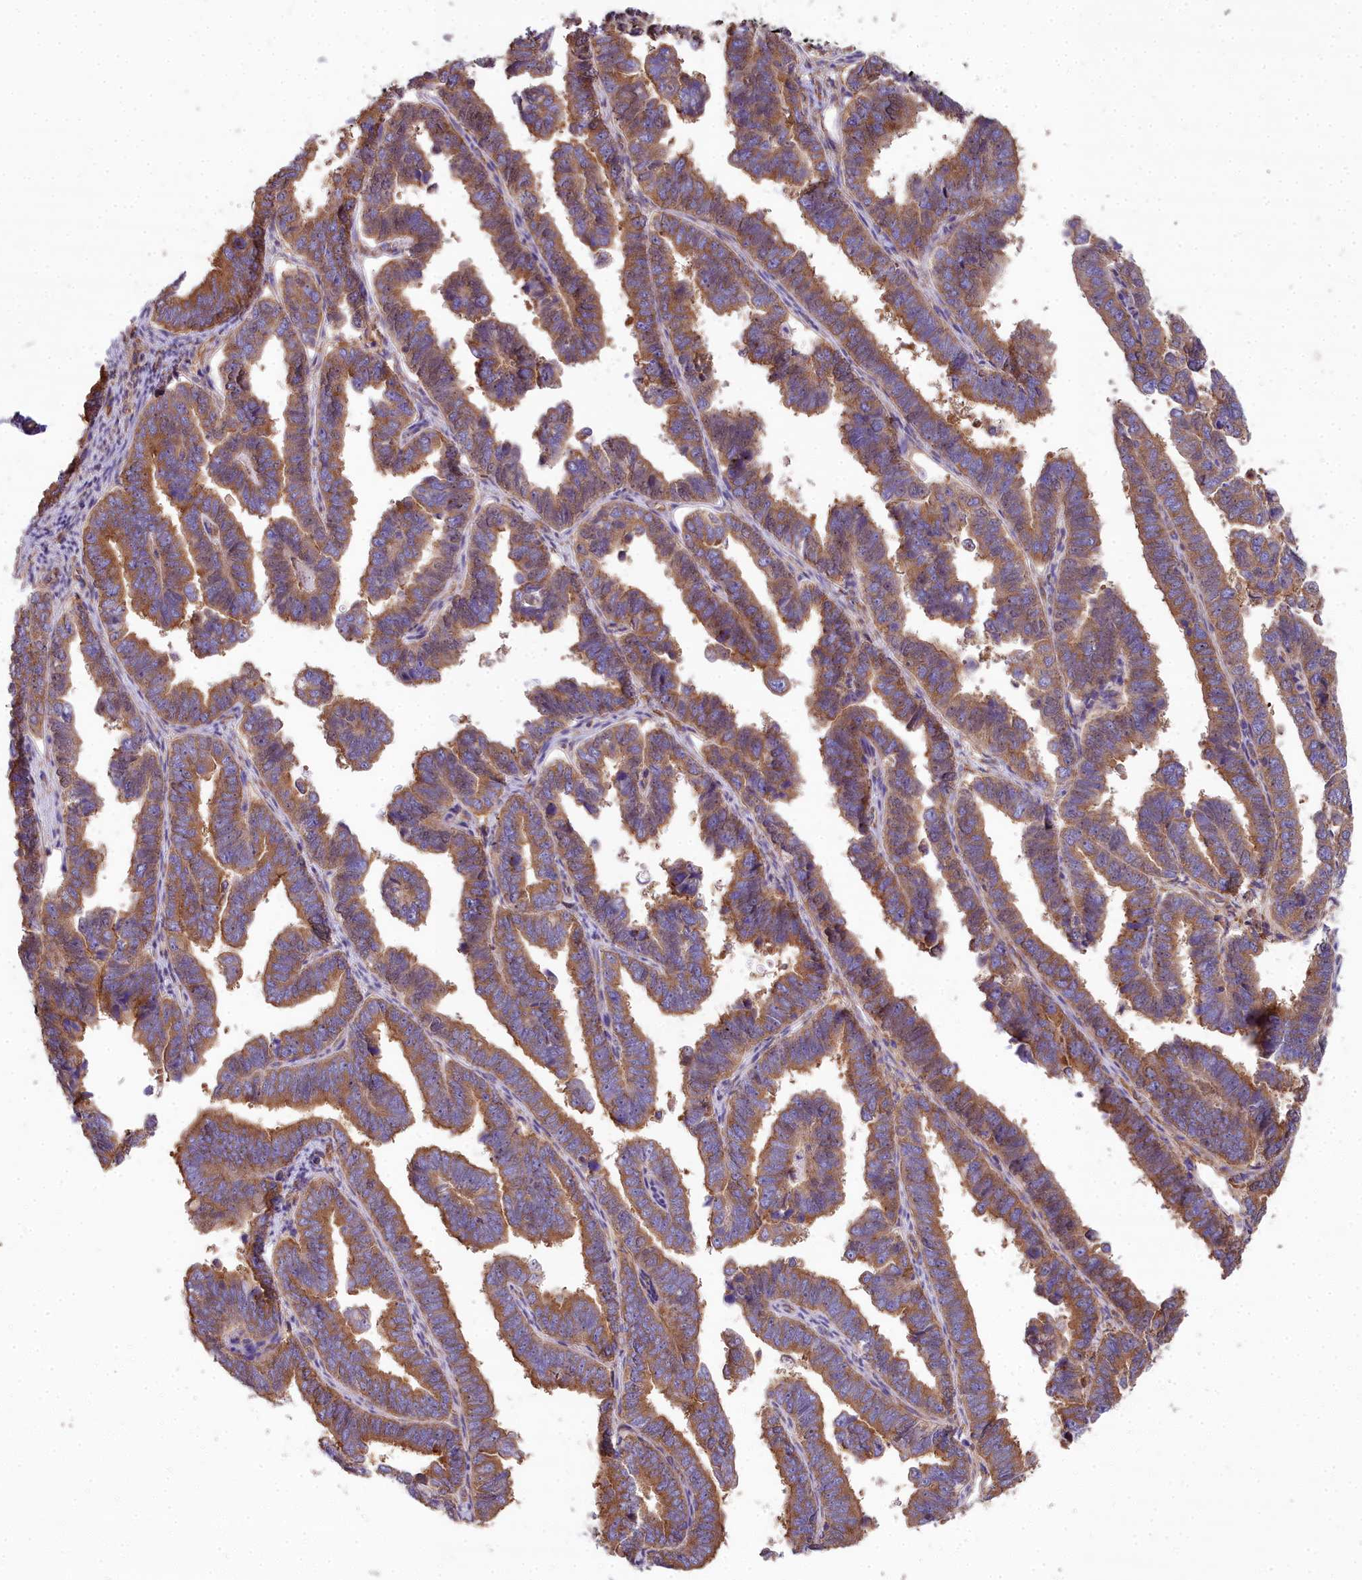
{"staining": {"intensity": "moderate", "quantity": ">75%", "location": "cytoplasmic/membranous"}, "tissue": "endometrial cancer", "cell_type": "Tumor cells", "image_type": "cancer", "snomed": [{"axis": "morphology", "description": "Adenocarcinoma, NOS"}, {"axis": "topography", "description": "Endometrium"}], "caption": "Immunohistochemical staining of human endometrial cancer (adenocarcinoma) shows moderate cytoplasmic/membranous protein staining in approximately >75% of tumor cells.", "gene": "DCTN3", "patient": {"sex": "female", "age": 75}}